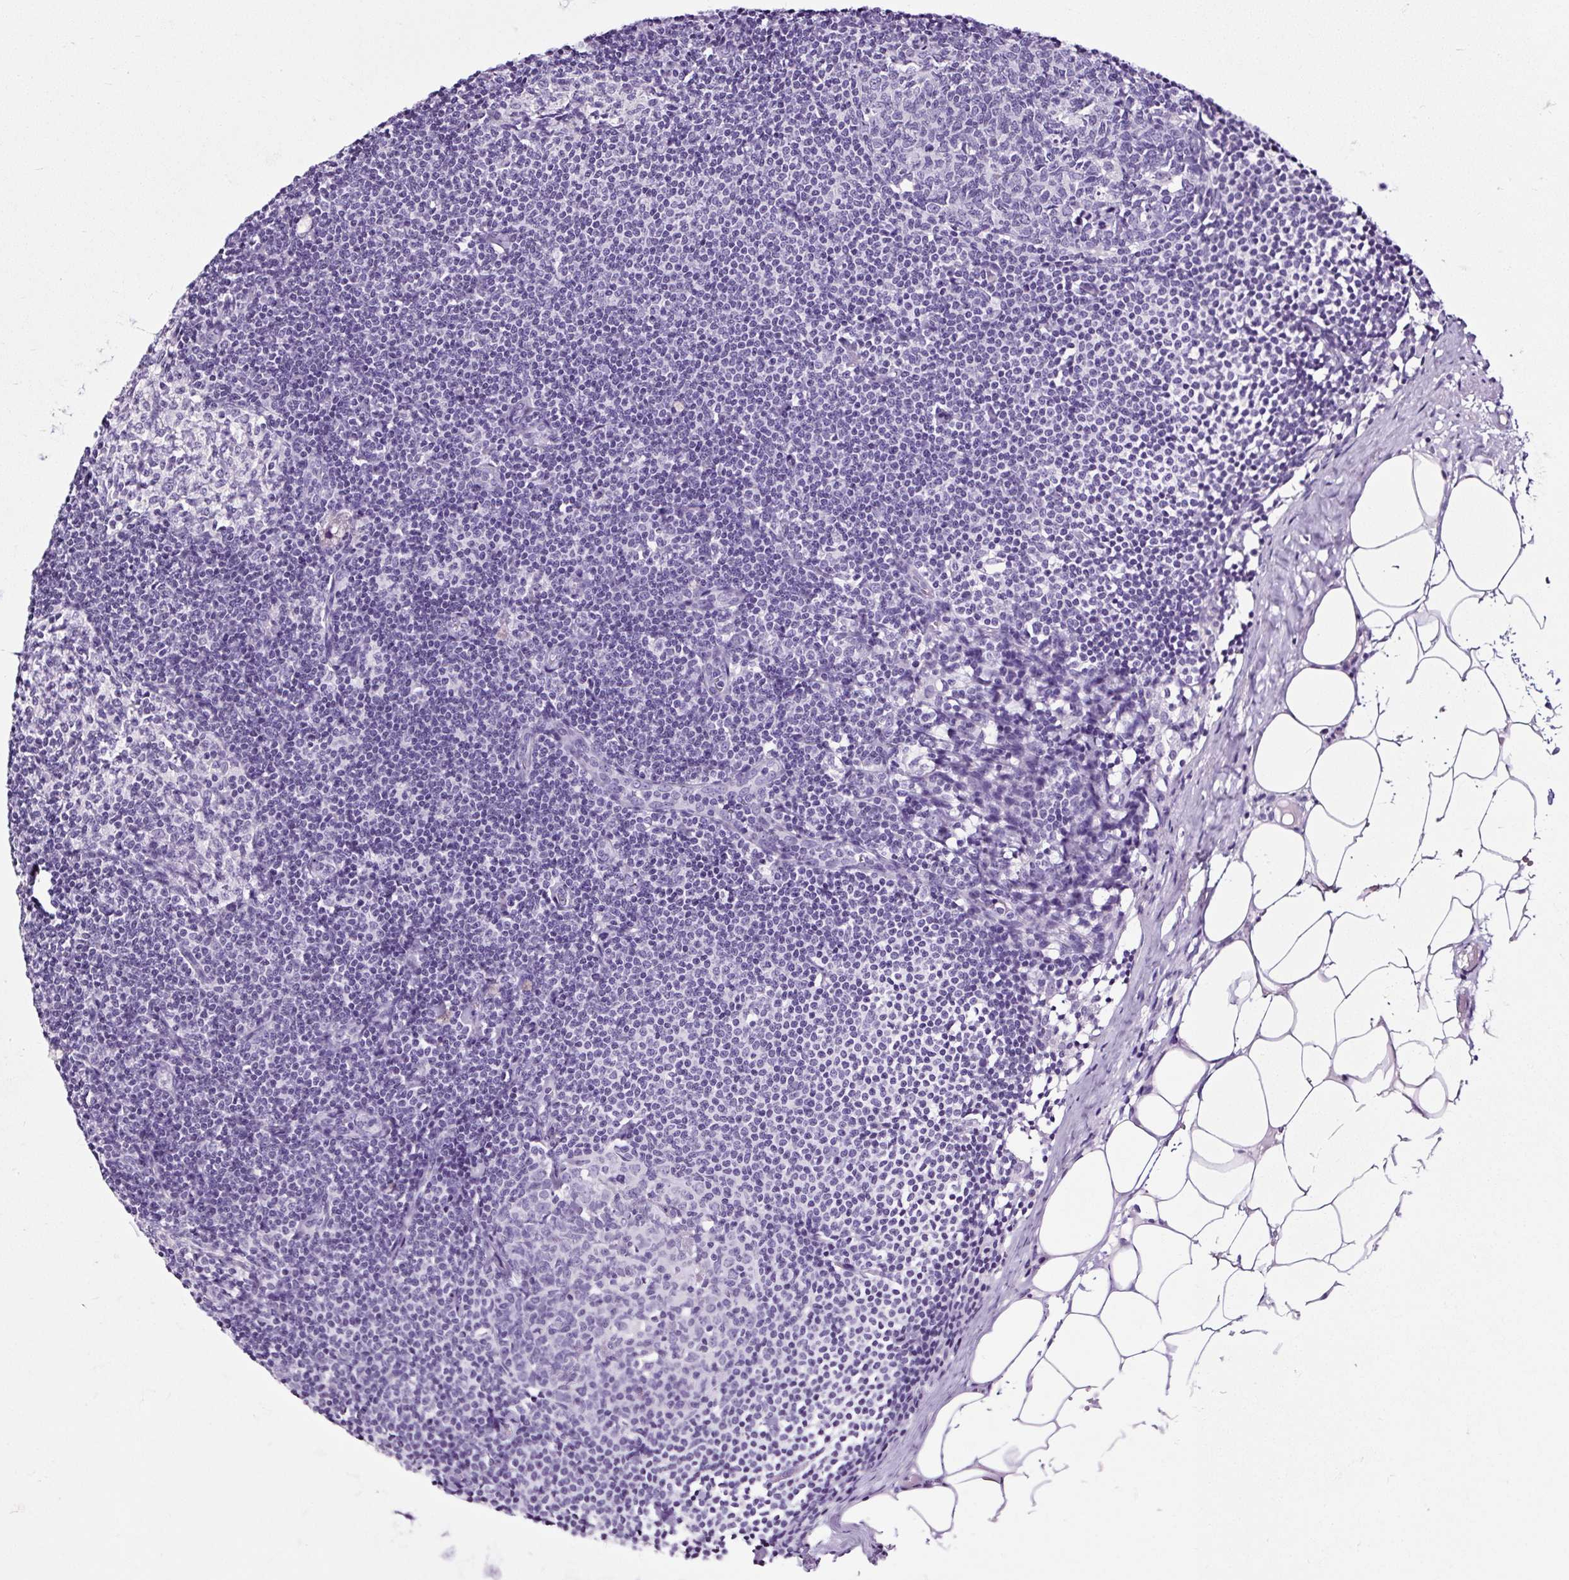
{"staining": {"intensity": "negative", "quantity": "none", "location": "none"}, "tissue": "lymph node", "cell_type": "Germinal center cells", "image_type": "normal", "snomed": [{"axis": "morphology", "description": "Normal tissue, NOS"}, {"axis": "topography", "description": "Lymph node"}], "caption": "An IHC photomicrograph of unremarkable lymph node is shown. There is no staining in germinal center cells of lymph node.", "gene": "NPHS2", "patient": {"sex": "male", "age": 49}}